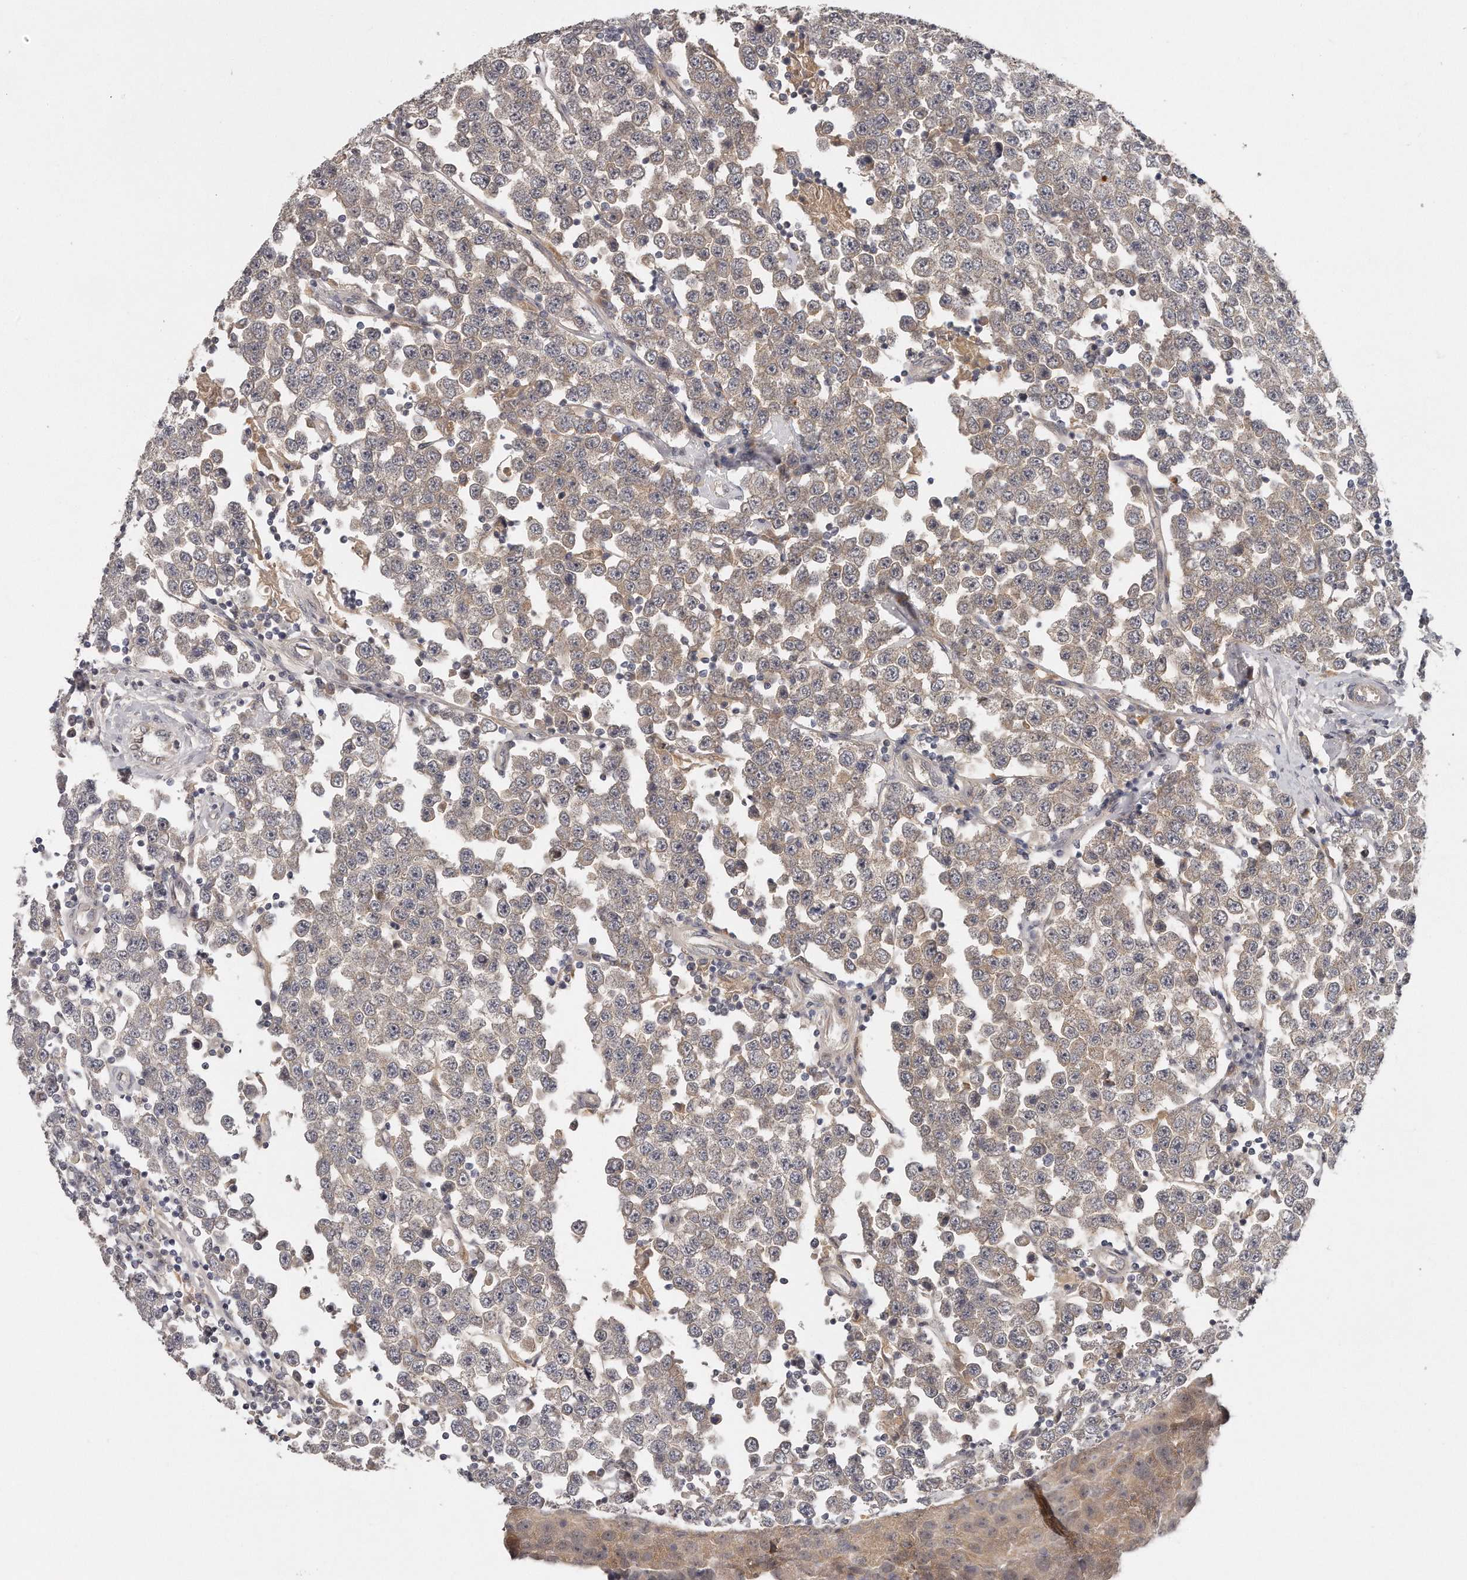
{"staining": {"intensity": "weak", "quantity": ">75%", "location": "cytoplasmic/membranous"}, "tissue": "testis cancer", "cell_type": "Tumor cells", "image_type": "cancer", "snomed": [{"axis": "morphology", "description": "Seminoma, NOS"}, {"axis": "topography", "description": "Testis"}], "caption": "Protein analysis of testis seminoma tissue shows weak cytoplasmic/membranous expression in approximately >75% of tumor cells. Using DAB (brown) and hematoxylin (blue) stains, captured at high magnification using brightfield microscopy.", "gene": "GGCT", "patient": {"sex": "male", "age": 28}}